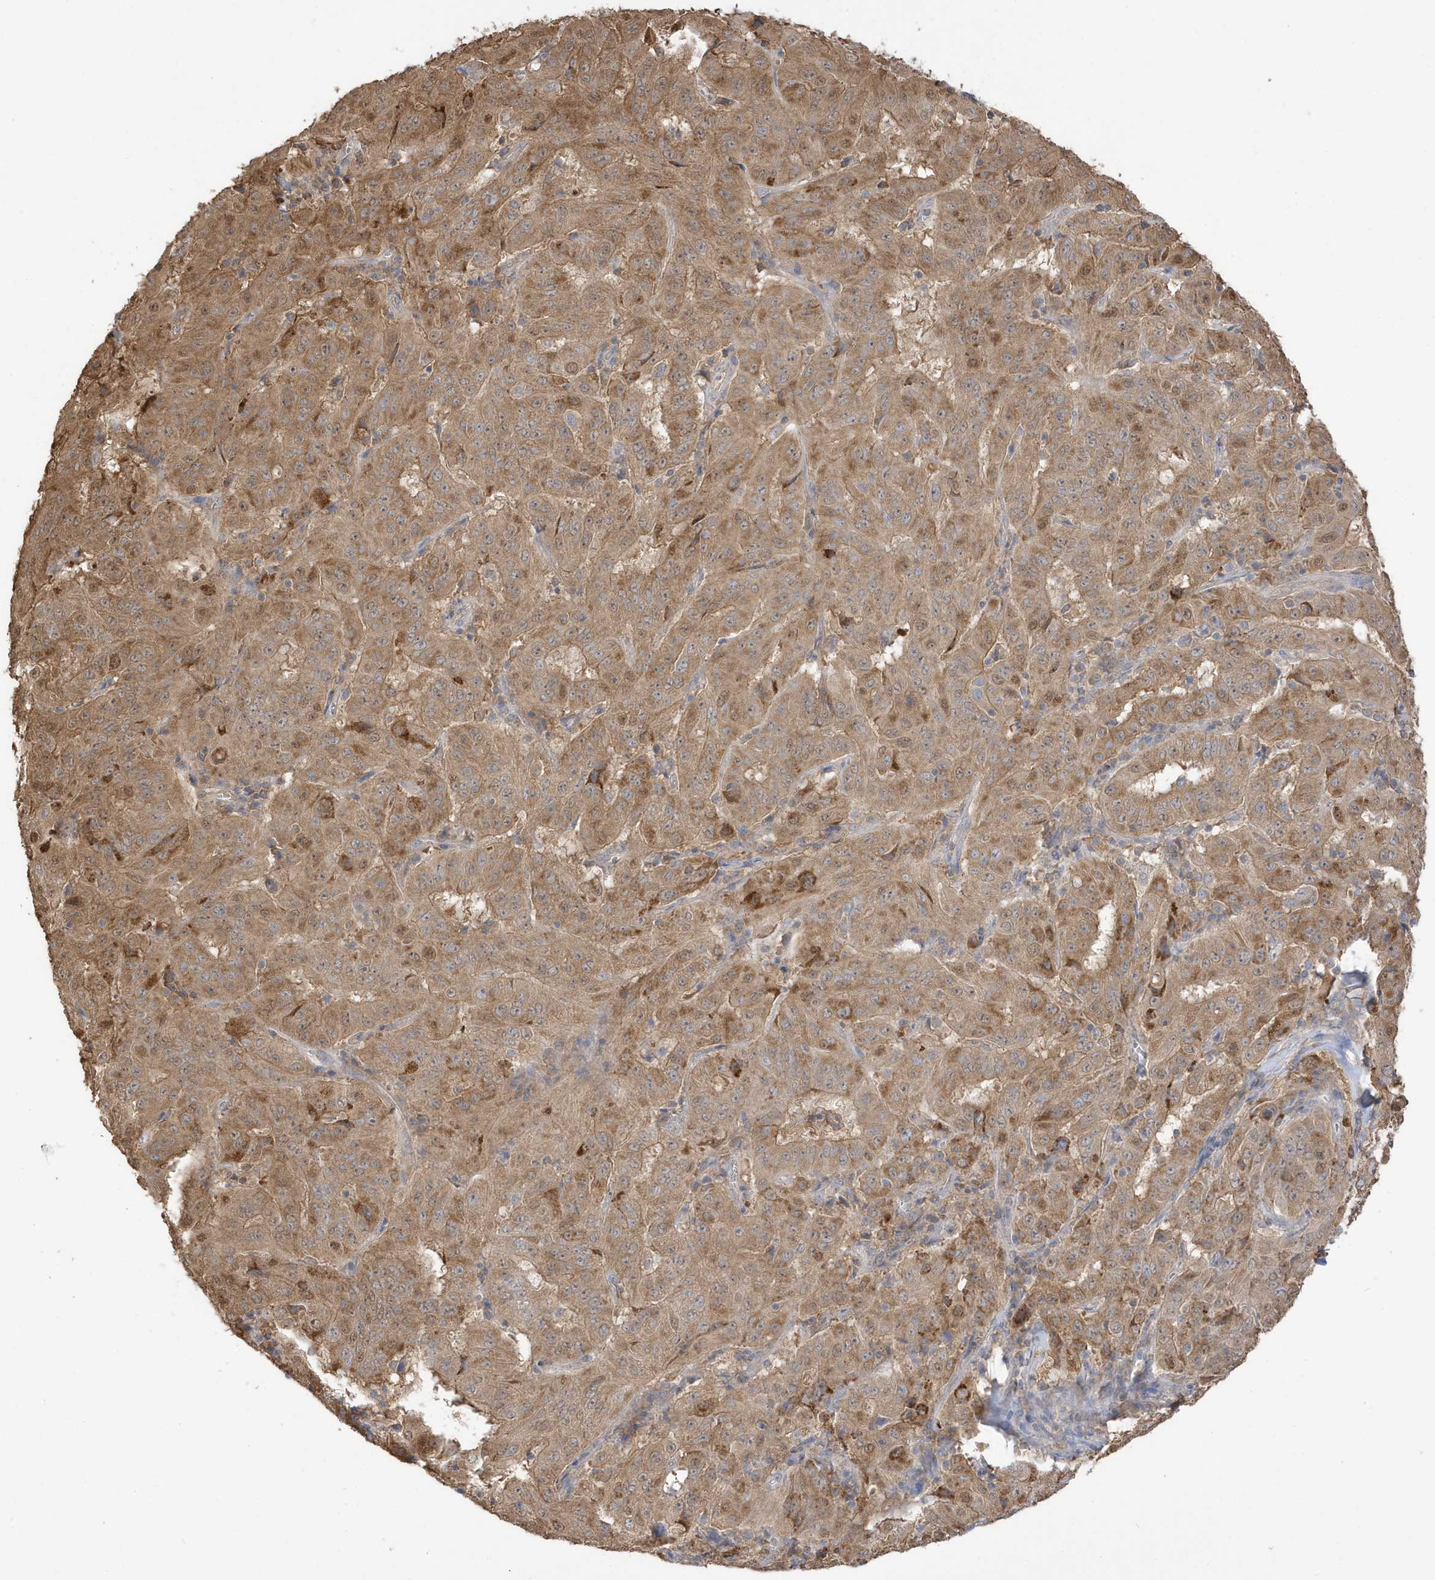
{"staining": {"intensity": "moderate", "quantity": ">75%", "location": "cytoplasmic/membranous"}, "tissue": "pancreatic cancer", "cell_type": "Tumor cells", "image_type": "cancer", "snomed": [{"axis": "morphology", "description": "Adenocarcinoma, NOS"}, {"axis": "topography", "description": "Pancreas"}], "caption": "The micrograph reveals a brown stain indicating the presence of a protein in the cytoplasmic/membranous of tumor cells in adenocarcinoma (pancreatic).", "gene": "AZI2", "patient": {"sex": "male", "age": 63}}